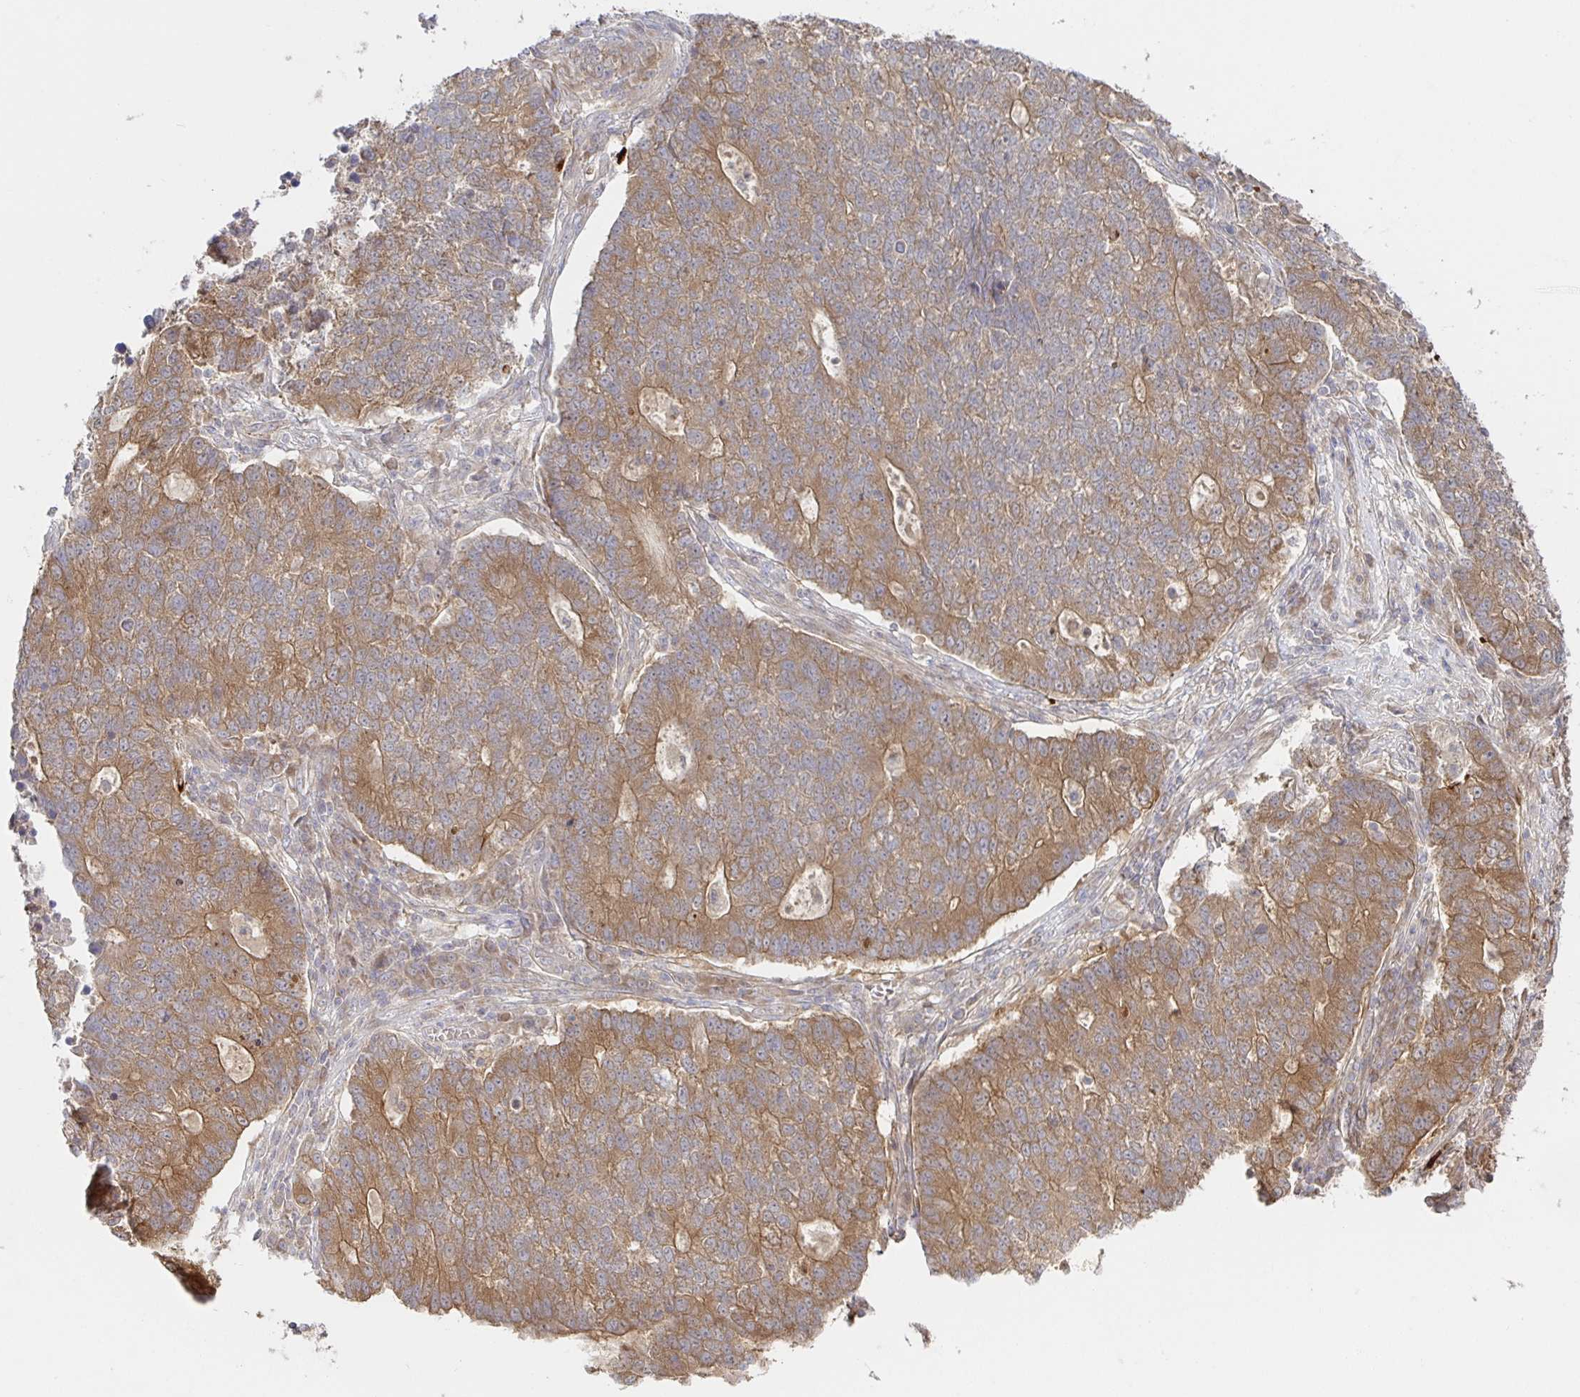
{"staining": {"intensity": "moderate", "quantity": ">75%", "location": "cytoplasmic/membranous"}, "tissue": "lung cancer", "cell_type": "Tumor cells", "image_type": "cancer", "snomed": [{"axis": "morphology", "description": "Adenocarcinoma, NOS"}, {"axis": "topography", "description": "Lung"}], "caption": "Approximately >75% of tumor cells in human lung cancer reveal moderate cytoplasmic/membranous protein positivity as visualized by brown immunohistochemical staining.", "gene": "AACS", "patient": {"sex": "male", "age": 57}}